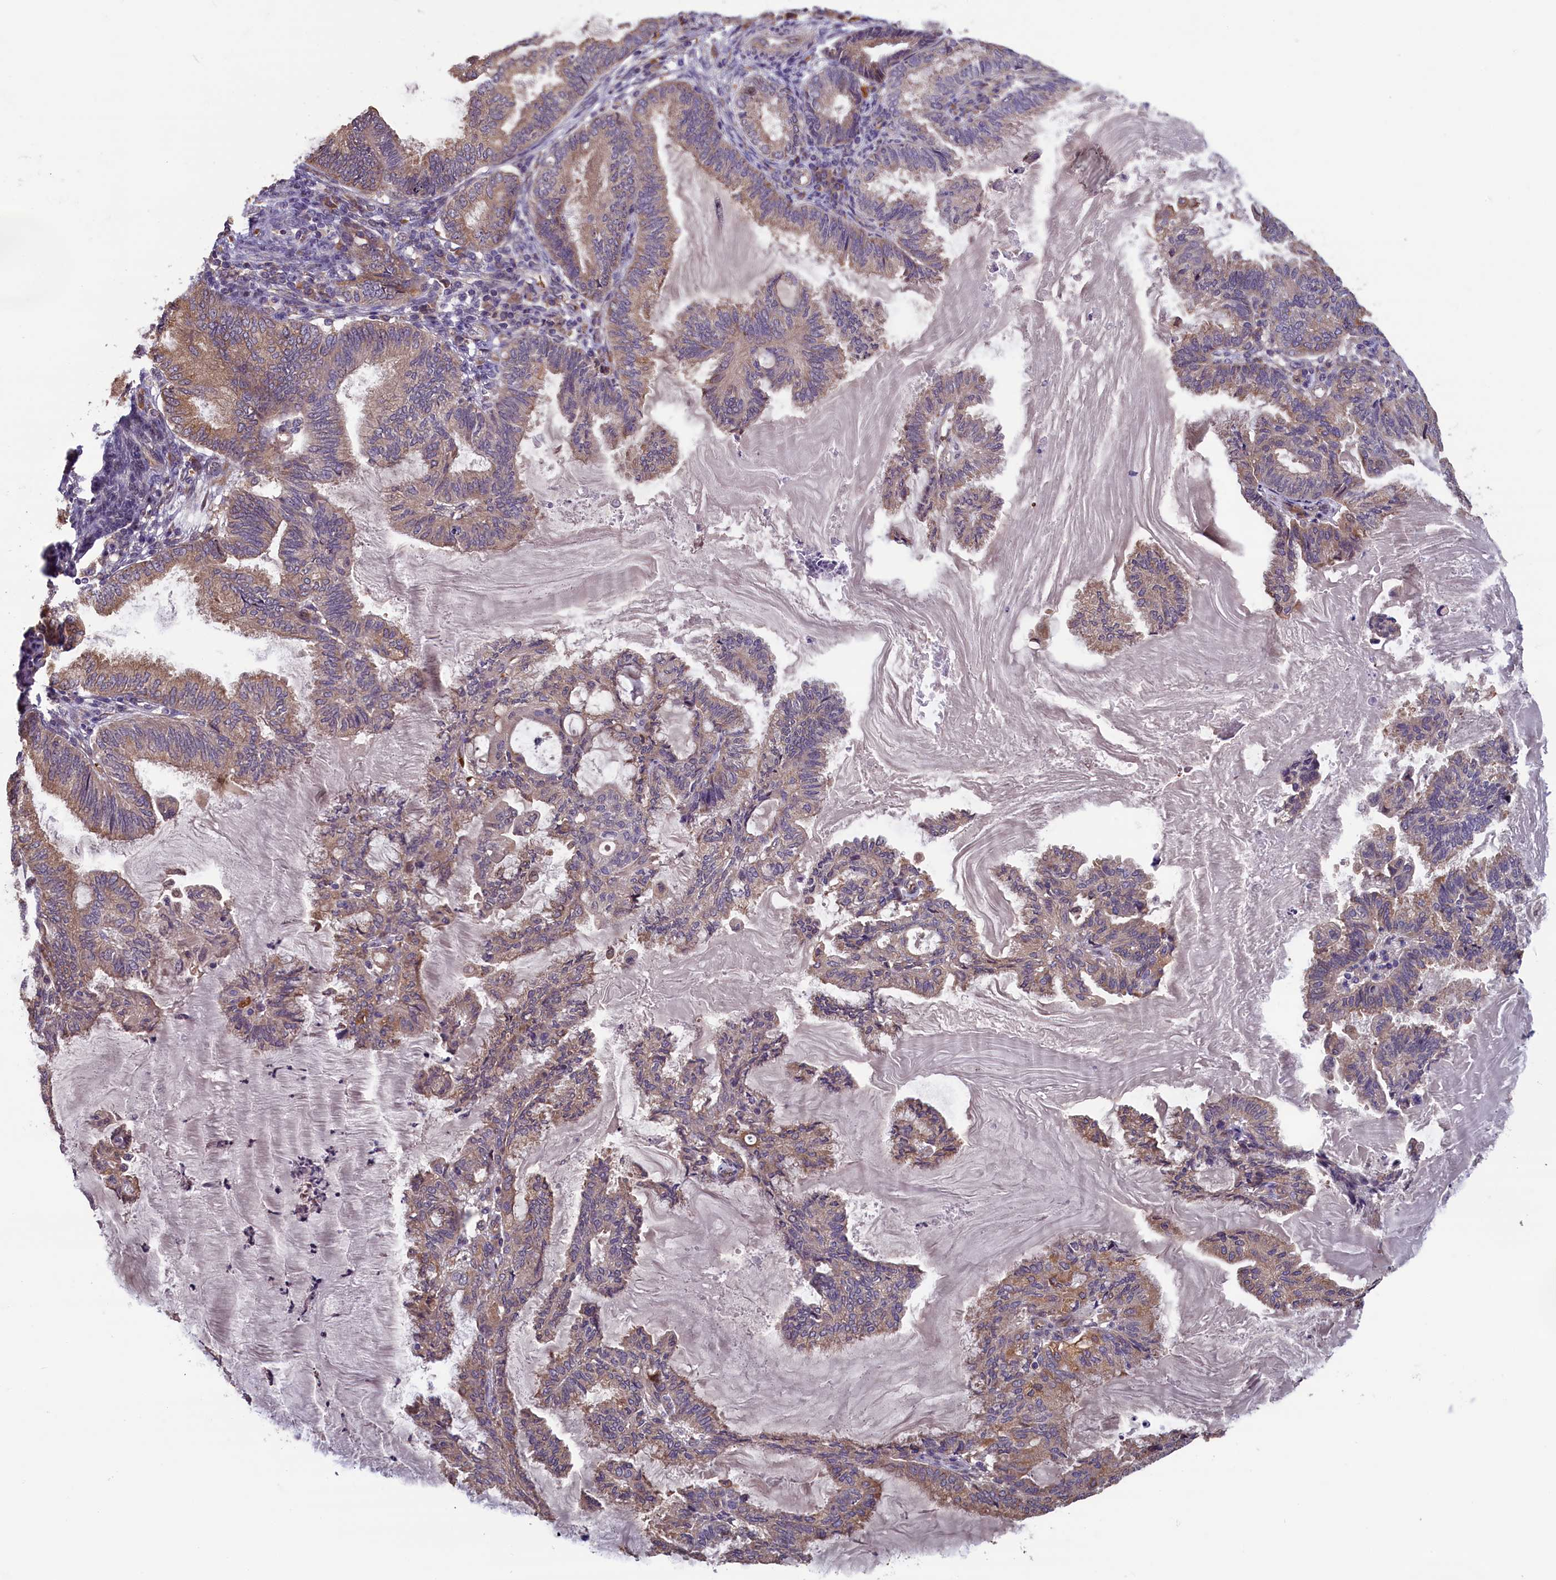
{"staining": {"intensity": "moderate", "quantity": ">75%", "location": "cytoplasmic/membranous"}, "tissue": "endometrial cancer", "cell_type": "Tumor cells", "image_type": "cancer", "snomed": [{"axis": "morphology", "description": "Adenocarcinoma, NOS"}, {"axis": "topography", "description": "Endometrium"}], "caption": "Immunohistochemical staining of endometrial cancer (adenocarcinoma) demonstrates medium levels of moderate cytoplasmic/membranous expression in about >75% of tumor cells.", "gene": "CCDC9B", "patient": {"sex": "female", "age": 86}}